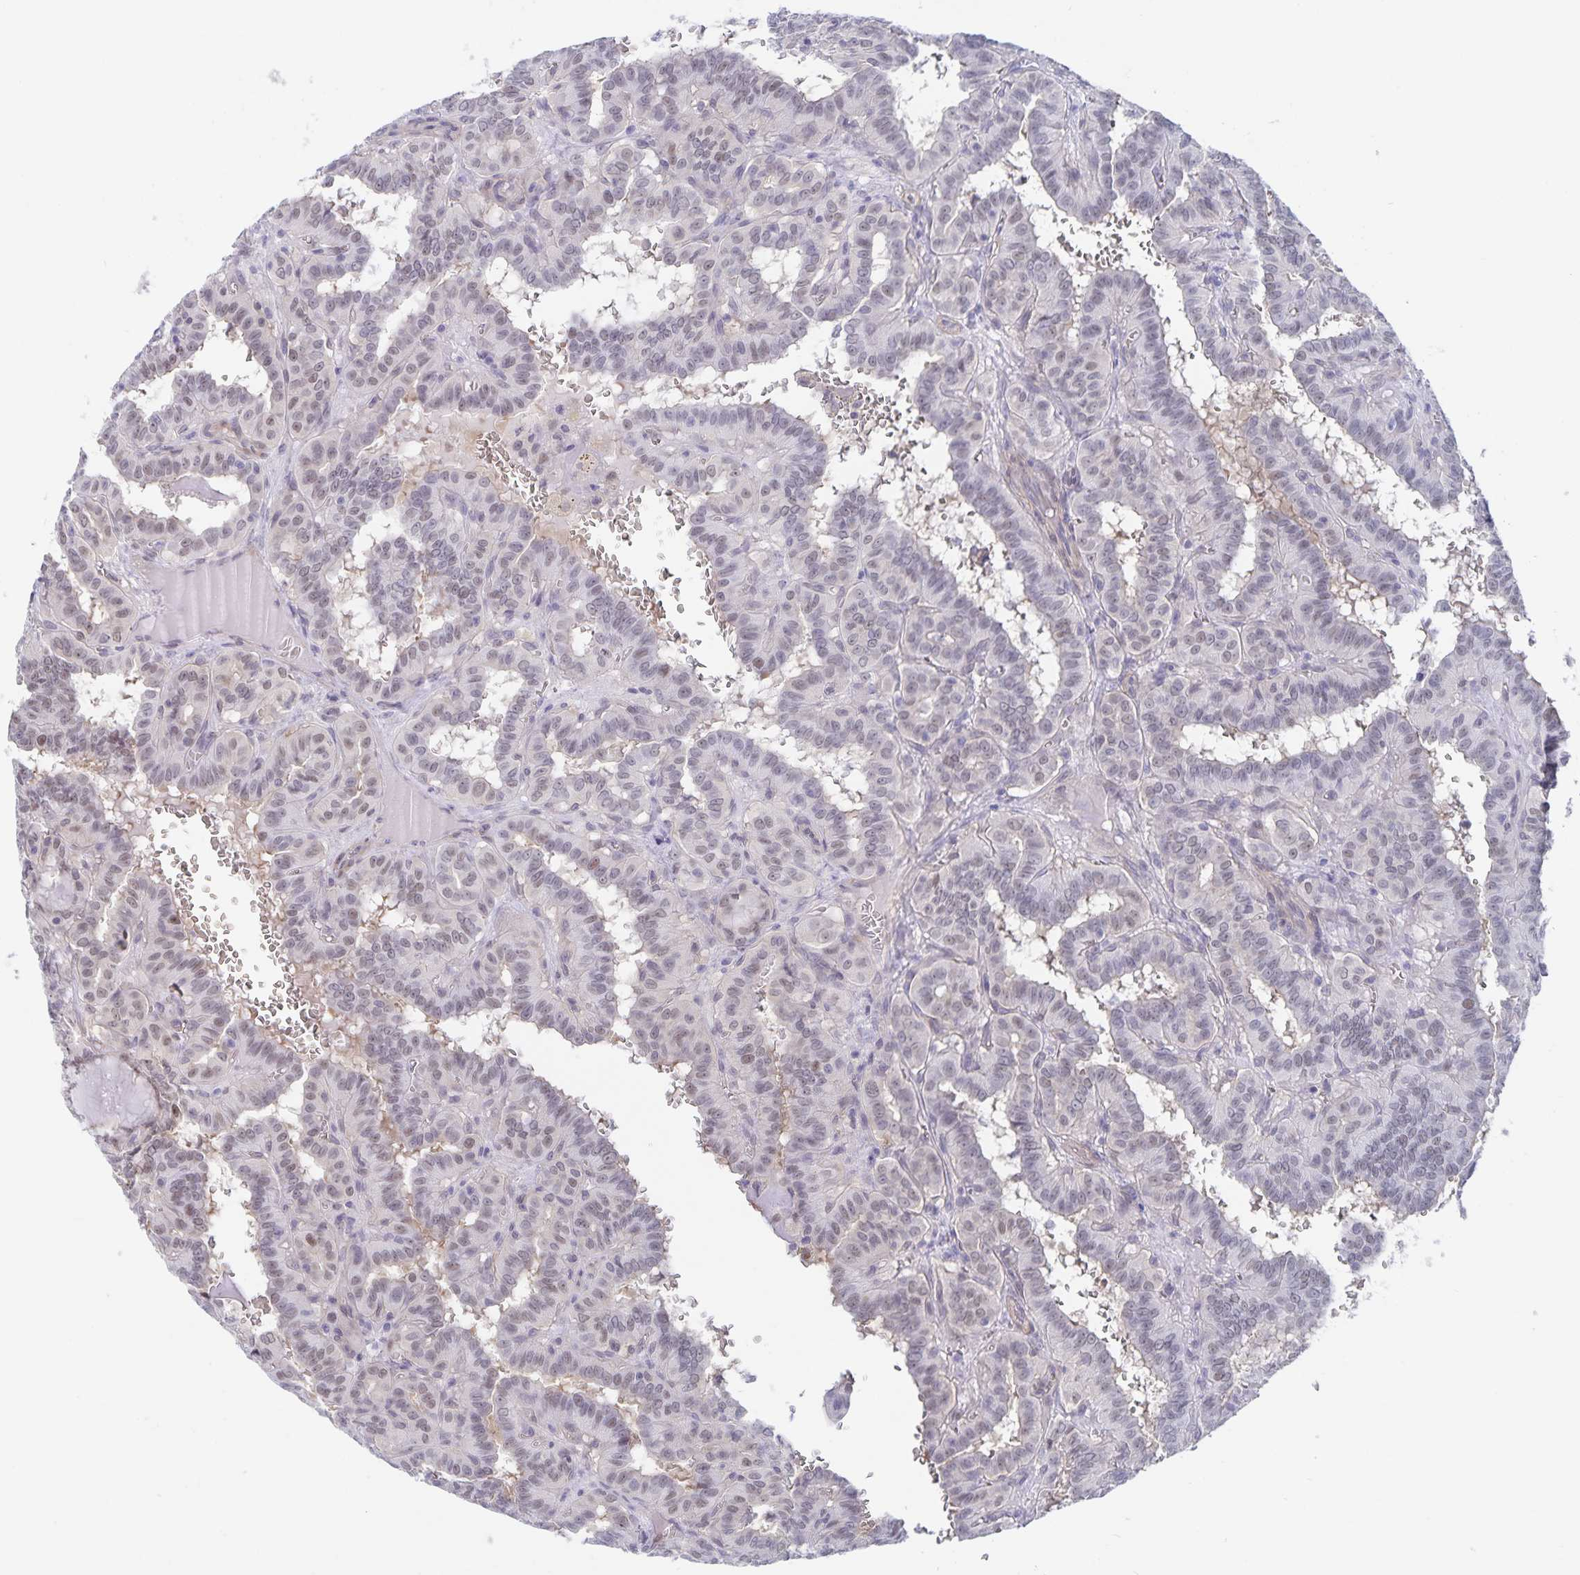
{"staining": {"intensity": "weak", "quantity": "25%-75%", "location": "nuclear"}, "tissue": "thyroid cancer", "cell_type": "Tumor cells", "image_type": "cancer", "snomed": [{"axis": "morphology", "description": "Papillary adenocarcinoma, NOS"}, {"axis": "topography", "description": "Thyroid gland"}], "caption": "About 25%-75% of tumor cells in human thyroid papillary adenocarcinoma demonstrate weak nuclear protein expression as visualized by brown immunohistochemical staining.", "gene": "BAG6", "patient": {"sex": "female", "age": 21}}